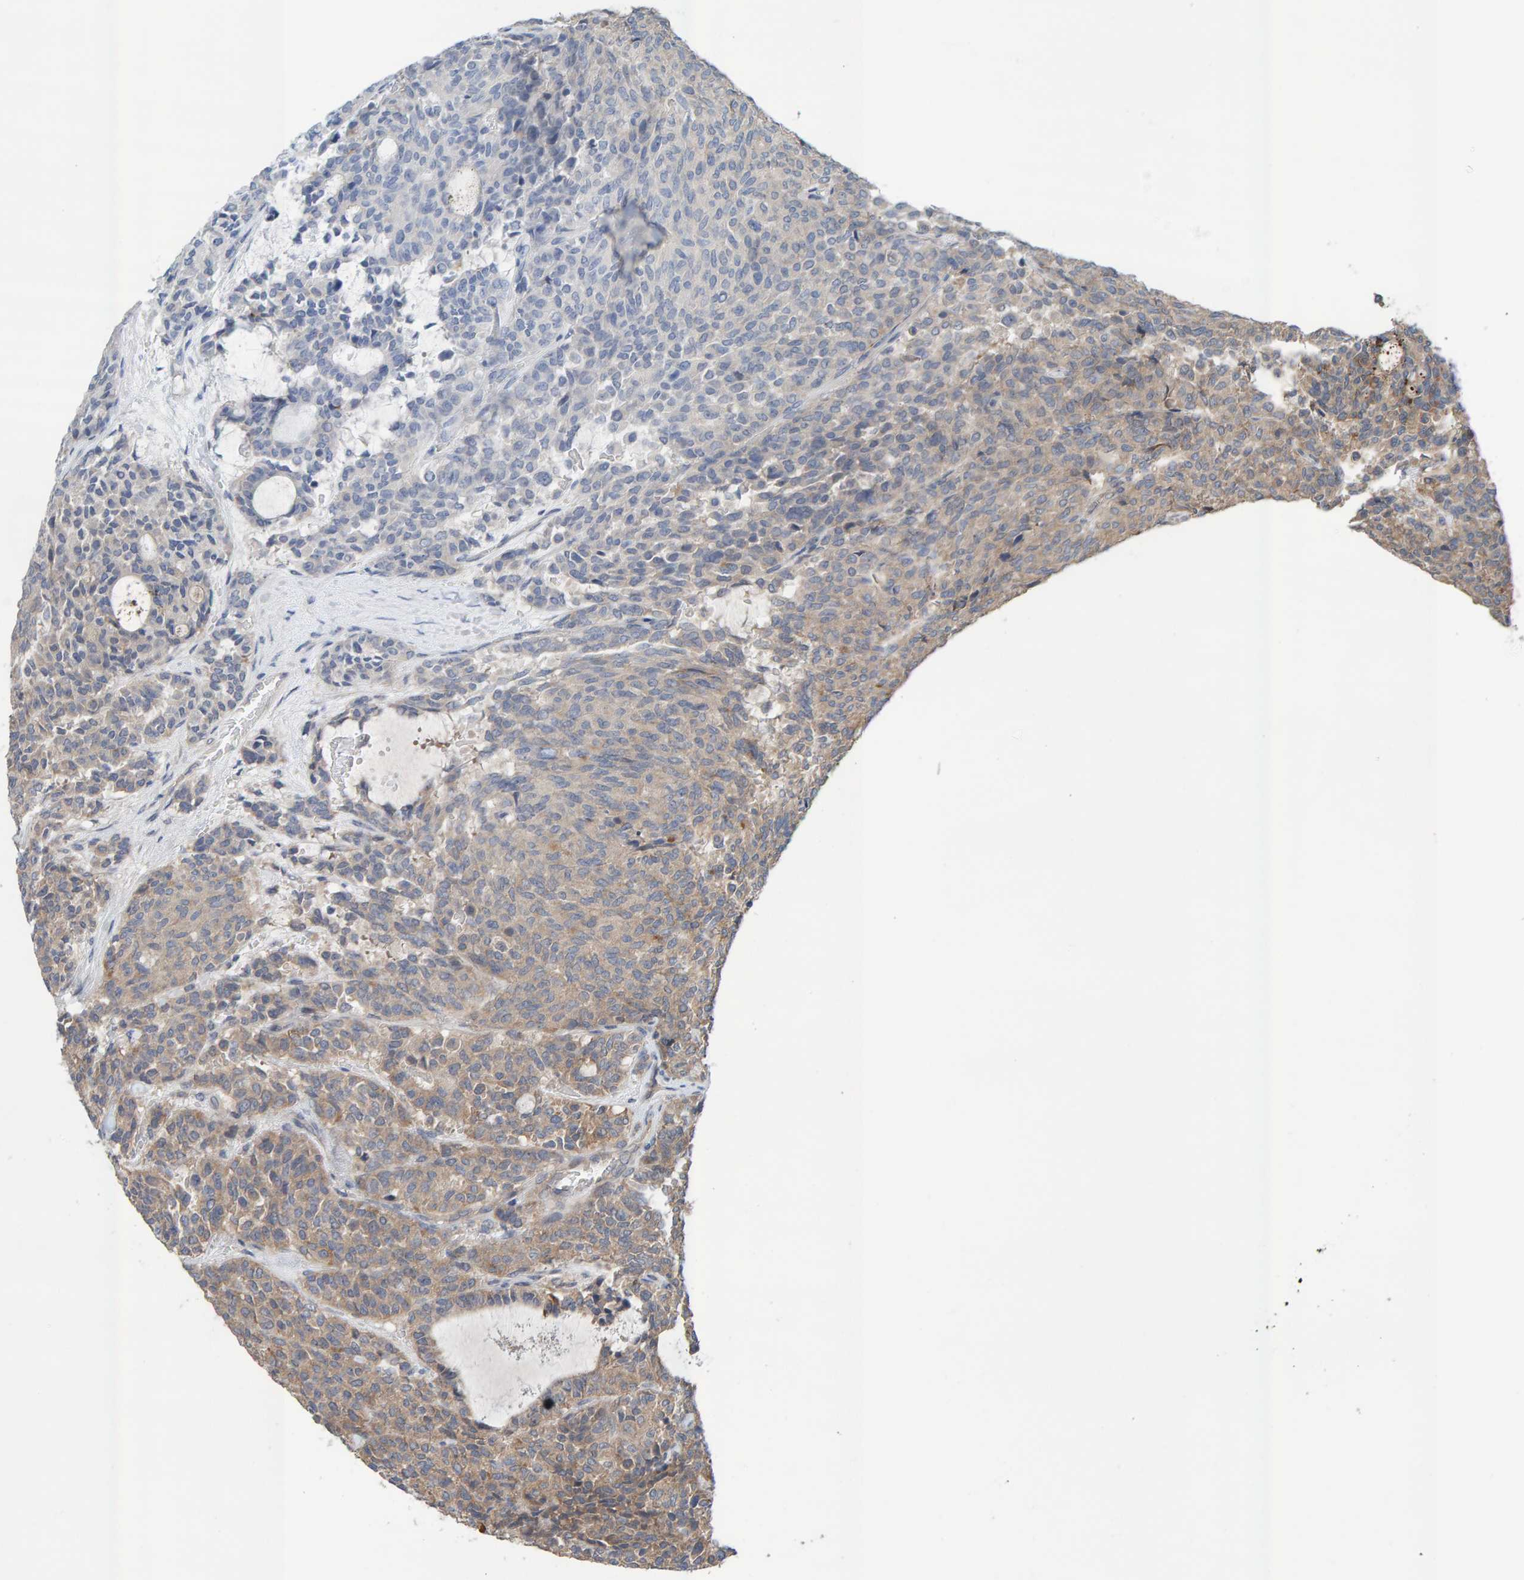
{"staining": {"intensity": "weak", "quantity": "25%-75%", "location": "cytoplasmic/membranous"}, "tissue": "carcinoid", "cell_type": "Tumor cells", "image_type": "cancer", "snomed": [{"axis": "morphology", "description": "Carcinoid, malignant, NOS"}, {"axis": "topography", "description": "Pancreas"}], "caption": "Carcinoid was stained to show a protein in brown. There is low levels of weak cytoplasmic/membranous staining in approximately 25%-75% of tumor cells. The protein of interest is shown in brown color, while the nuclei are stained blue.", "gene": "LRSAM1", "patient": {"sex": "female", "age": 54}}